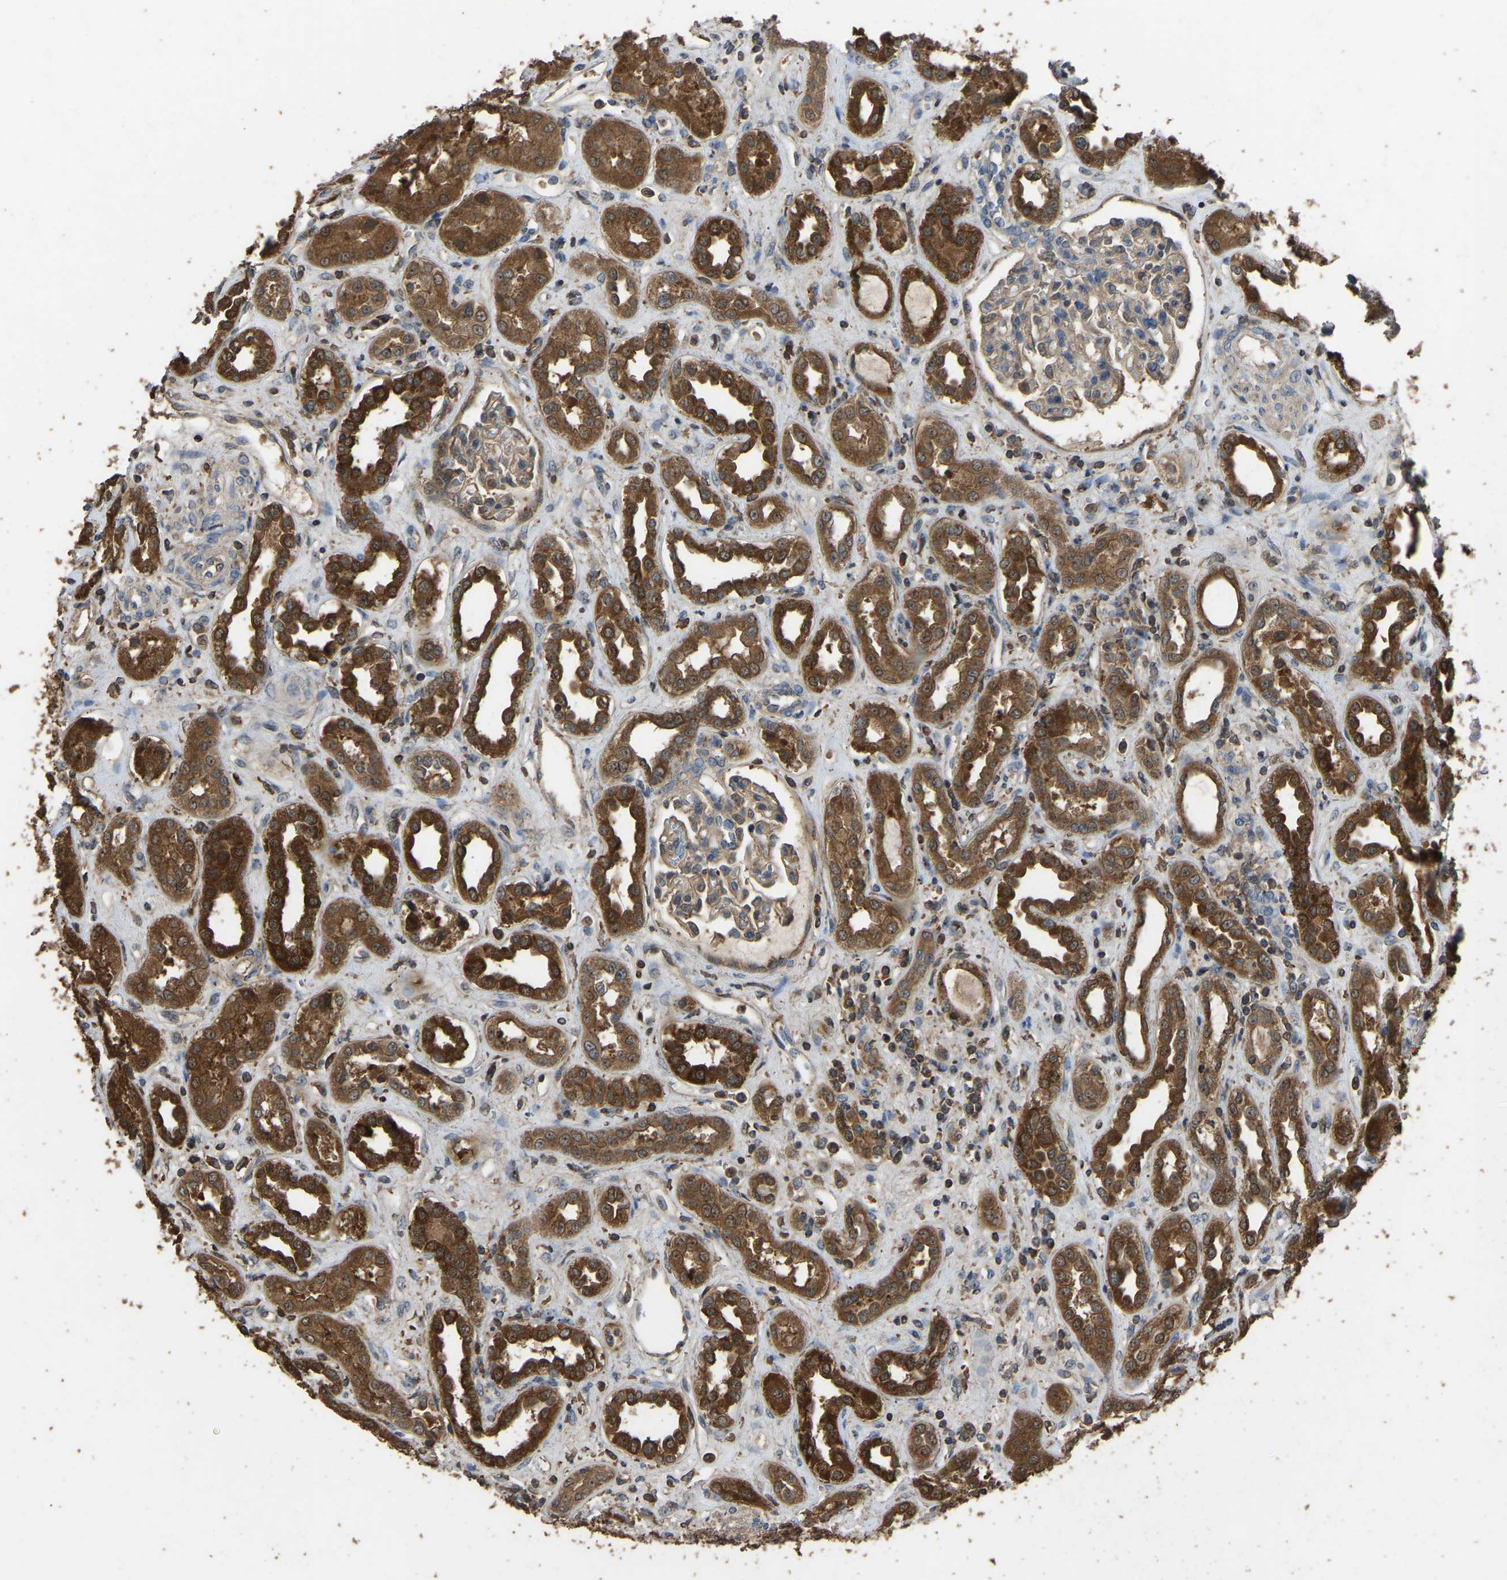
{"staining": {"intensity": "weak", "quantity": ">75%", "location": "cytoplasmic/membranous"}, "tissue": "kidney", "cell_type": "Cells in glomeruli", "image_type": "normal", "snomed": [{"axis": "morphology", "description": "Normal tissue, NOS"}, {"axis": "topography", "description": "Kidney"}], "caption": "IHC photomicrograph of normal kidney: kidney stained using immunohistochemistry reveals low levels of weak protein expression localized specifically in the cytoplasmic/membranous of cells in glomeruli, appearing as a cytoplasmic/membranous brown color.", "gene": "FHIT", "patient": {"sex": "male", "age": 59}}